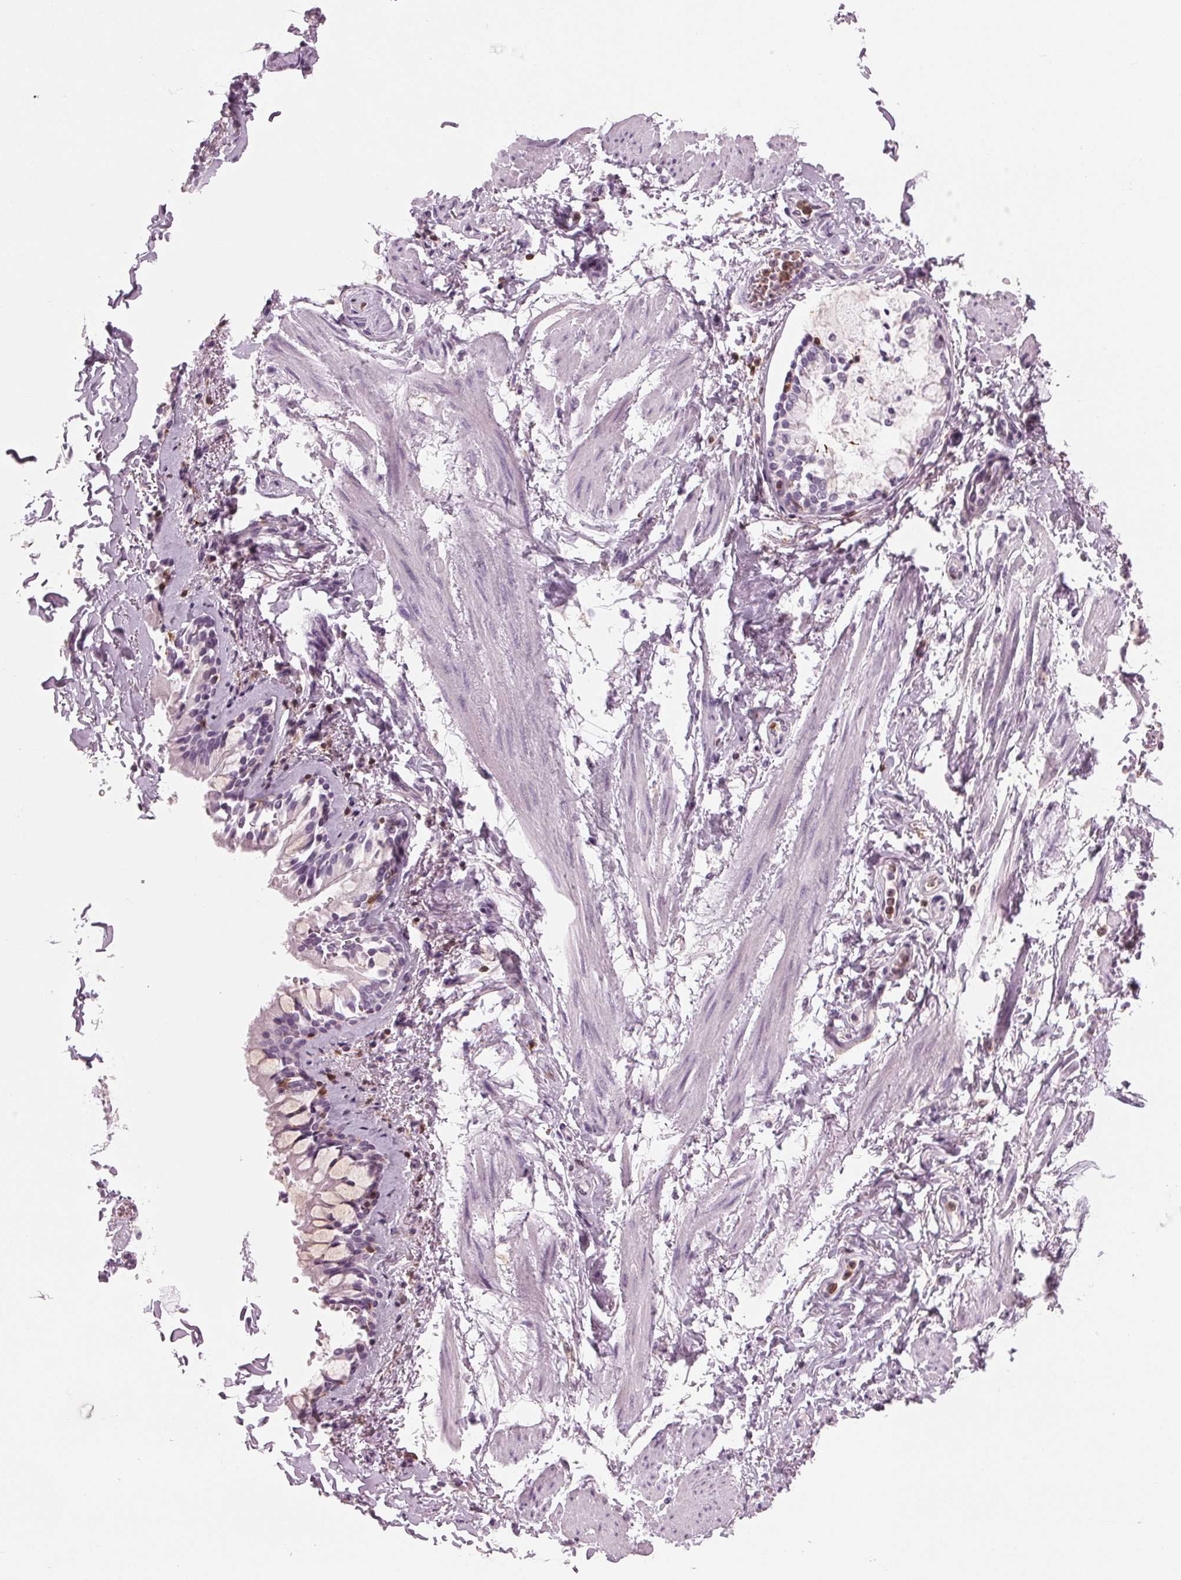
{"staining": {"intensity": "negative", "quantity": "none", "location": "none"}, "tissue": "soft tissue", "cell_type": "Fibroblasts", "image_type": "normal", "snomed": [{"axis": "morphology", "description": "Normal tissue, NOS"}, {"axis": "topography", "description": "Cartilage tissue"}, {"axis": "topography", "description": "Bronchus"}, {"axis": "topography", "description": "Peripheral nerve tissue"}], "caption": "A high-resolution histopathology image shows immunohistochemistry (IHC) staining of normal soft tissue, which reveals no significant staining in fibroblasts. (DAB immunohistochemistry, high magnification).", "gene": "BTLA", "patient": {"sex": "male", "age": 67}}